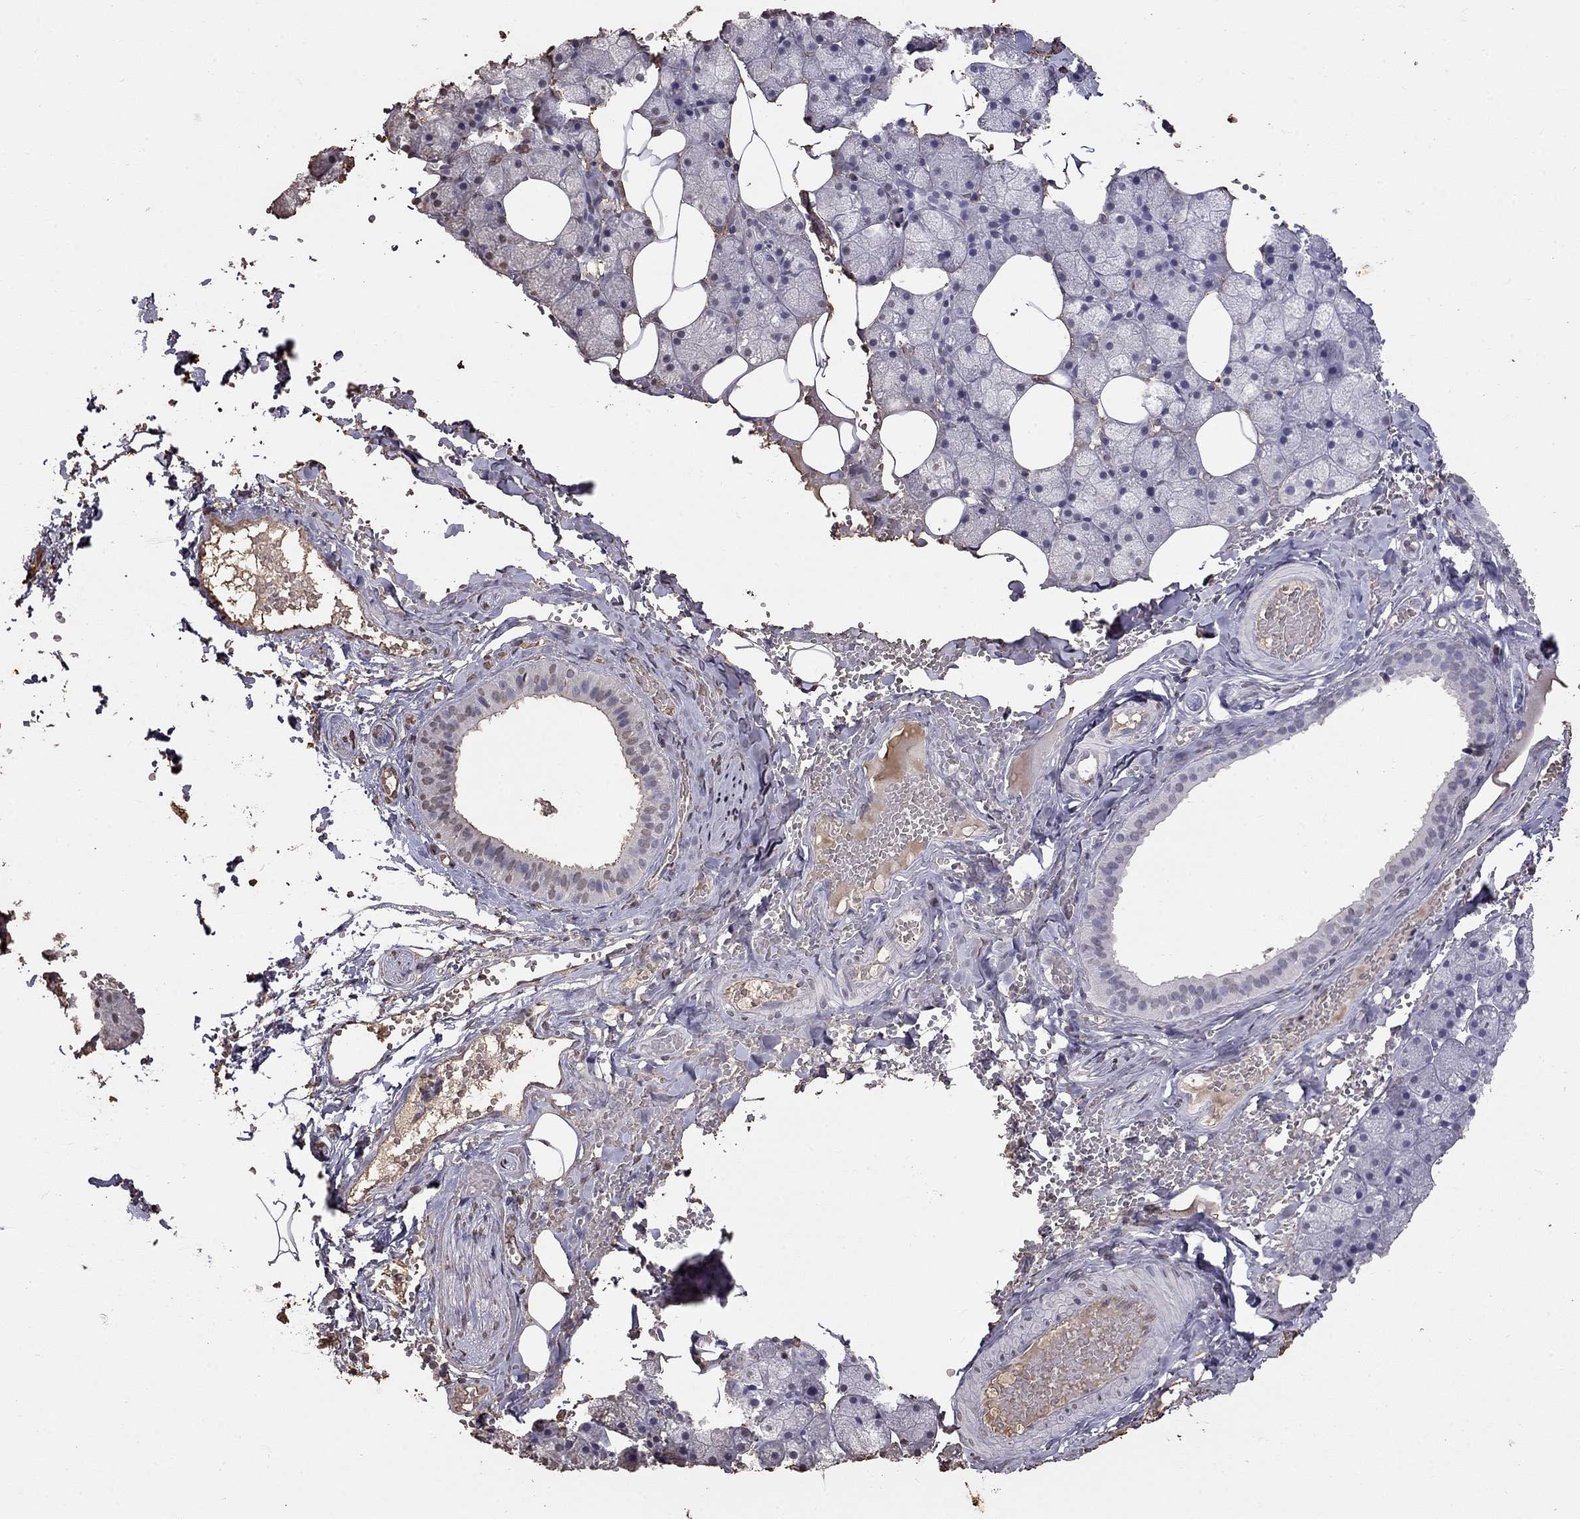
{"staining": {"intensity": "negative", "quantity": "none", "location": "none"}, "tissue": "salivary gland", "cell_type": "Glandular cells", "image_type": "normal", "snomed": [{"axis": "morphology", "description": "Normal tissue, NOS"}, {"axis": "topography", "description": "Salivary gland"}], "caption": "An image of salivary gland stained for a protein demonstrates no brown staining in glandular cells.", "gene": "SUN3", "patient": {"sex": "male", "age": 38}}